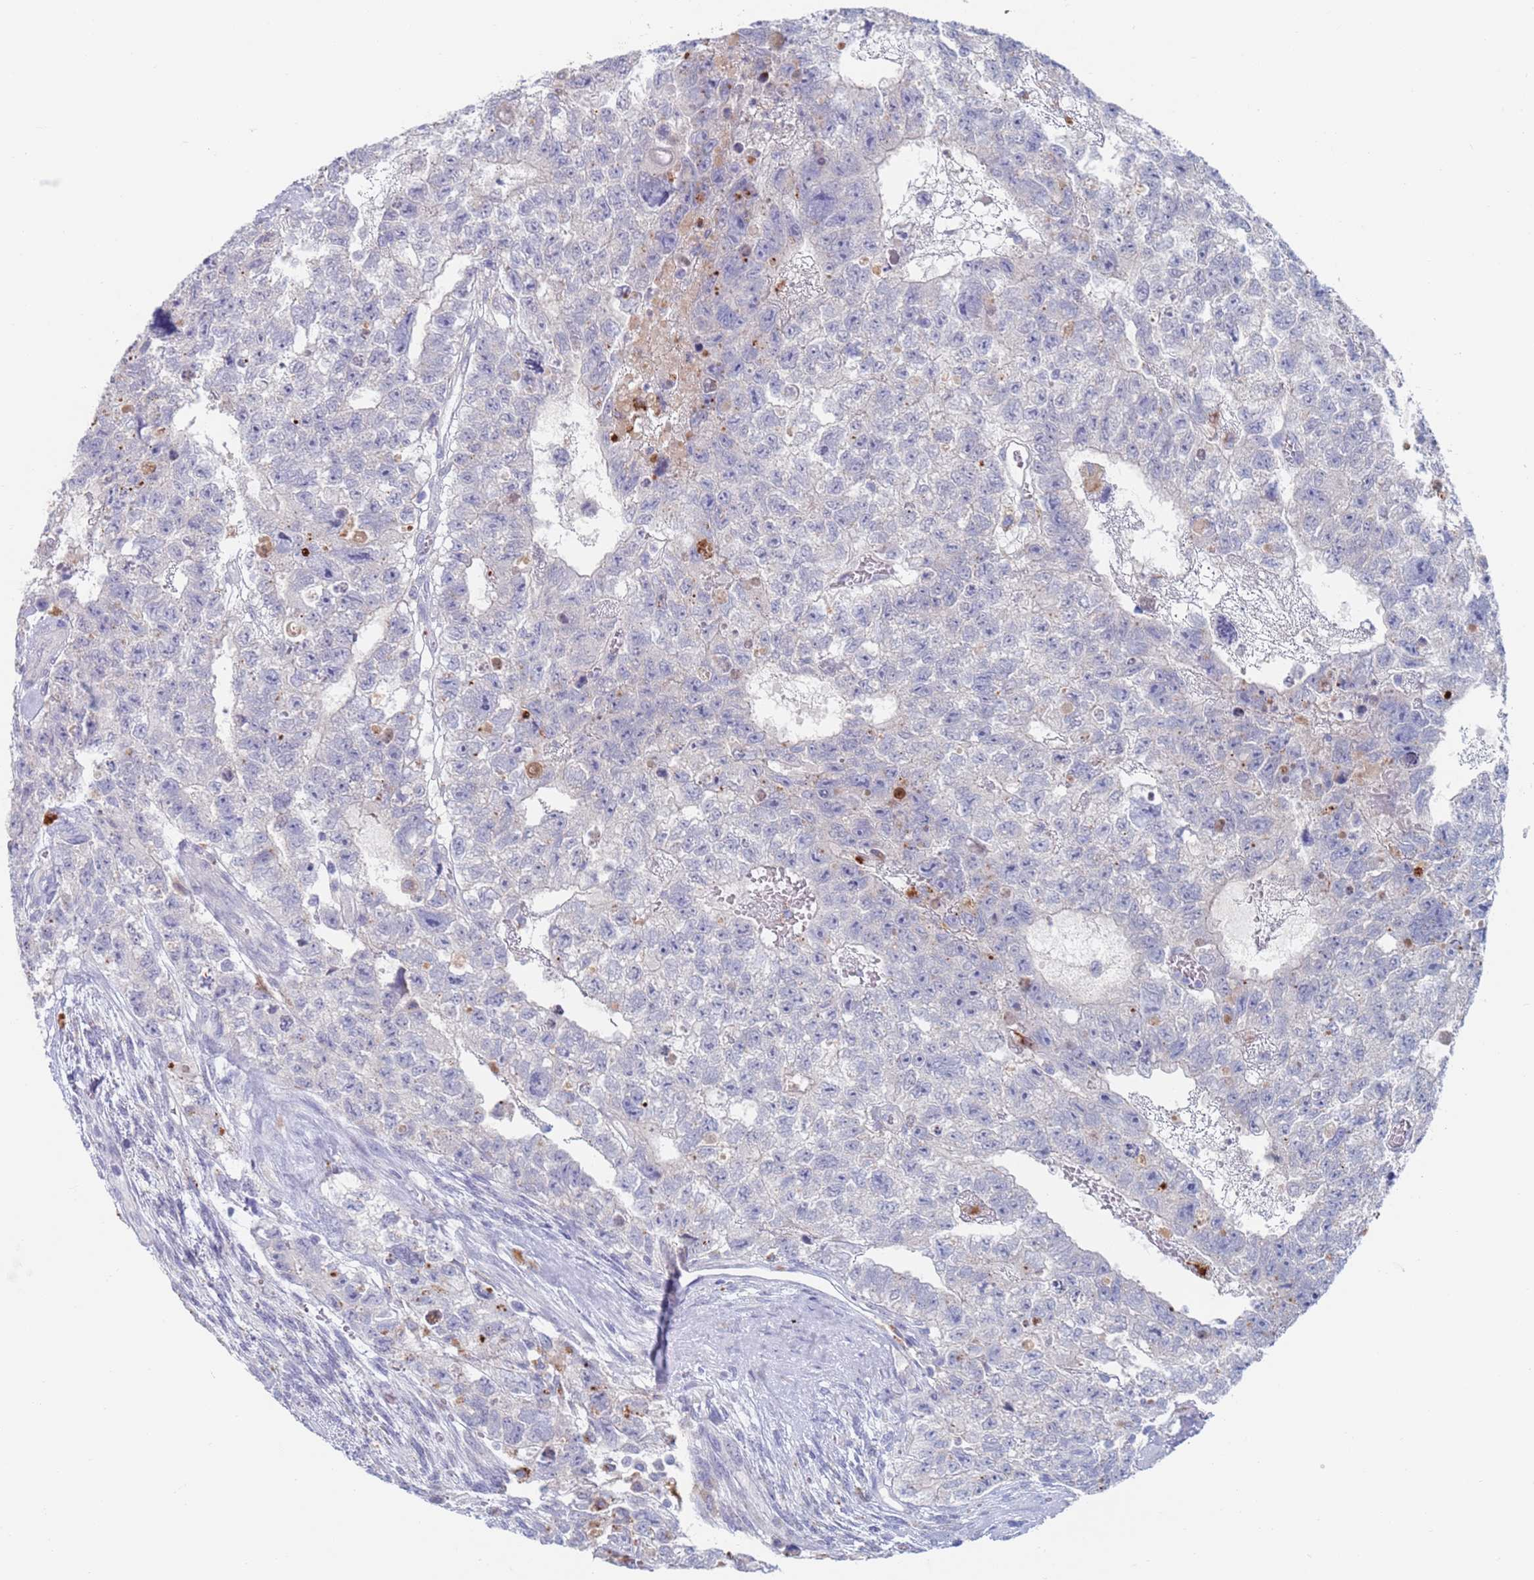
{"staining": {"intensity": "negative", "quantity": "none", "location": "none"}, "tissue": "testis cancer", "cell_type": "Tumor cells", "image_type": "cancer", "snomed": [{"axis": "morphology", "description": "Carcinoma, Embryonal, NOS"}, {"axis": "topography", "description": "Testis"}], "caption": "Embryonal carcinoma (testis) was stained to show a protein in brown. There is no significant expression in tumor cells.", "gene": "FUCA1", "patient": {"sex": "male", "age": 26}}